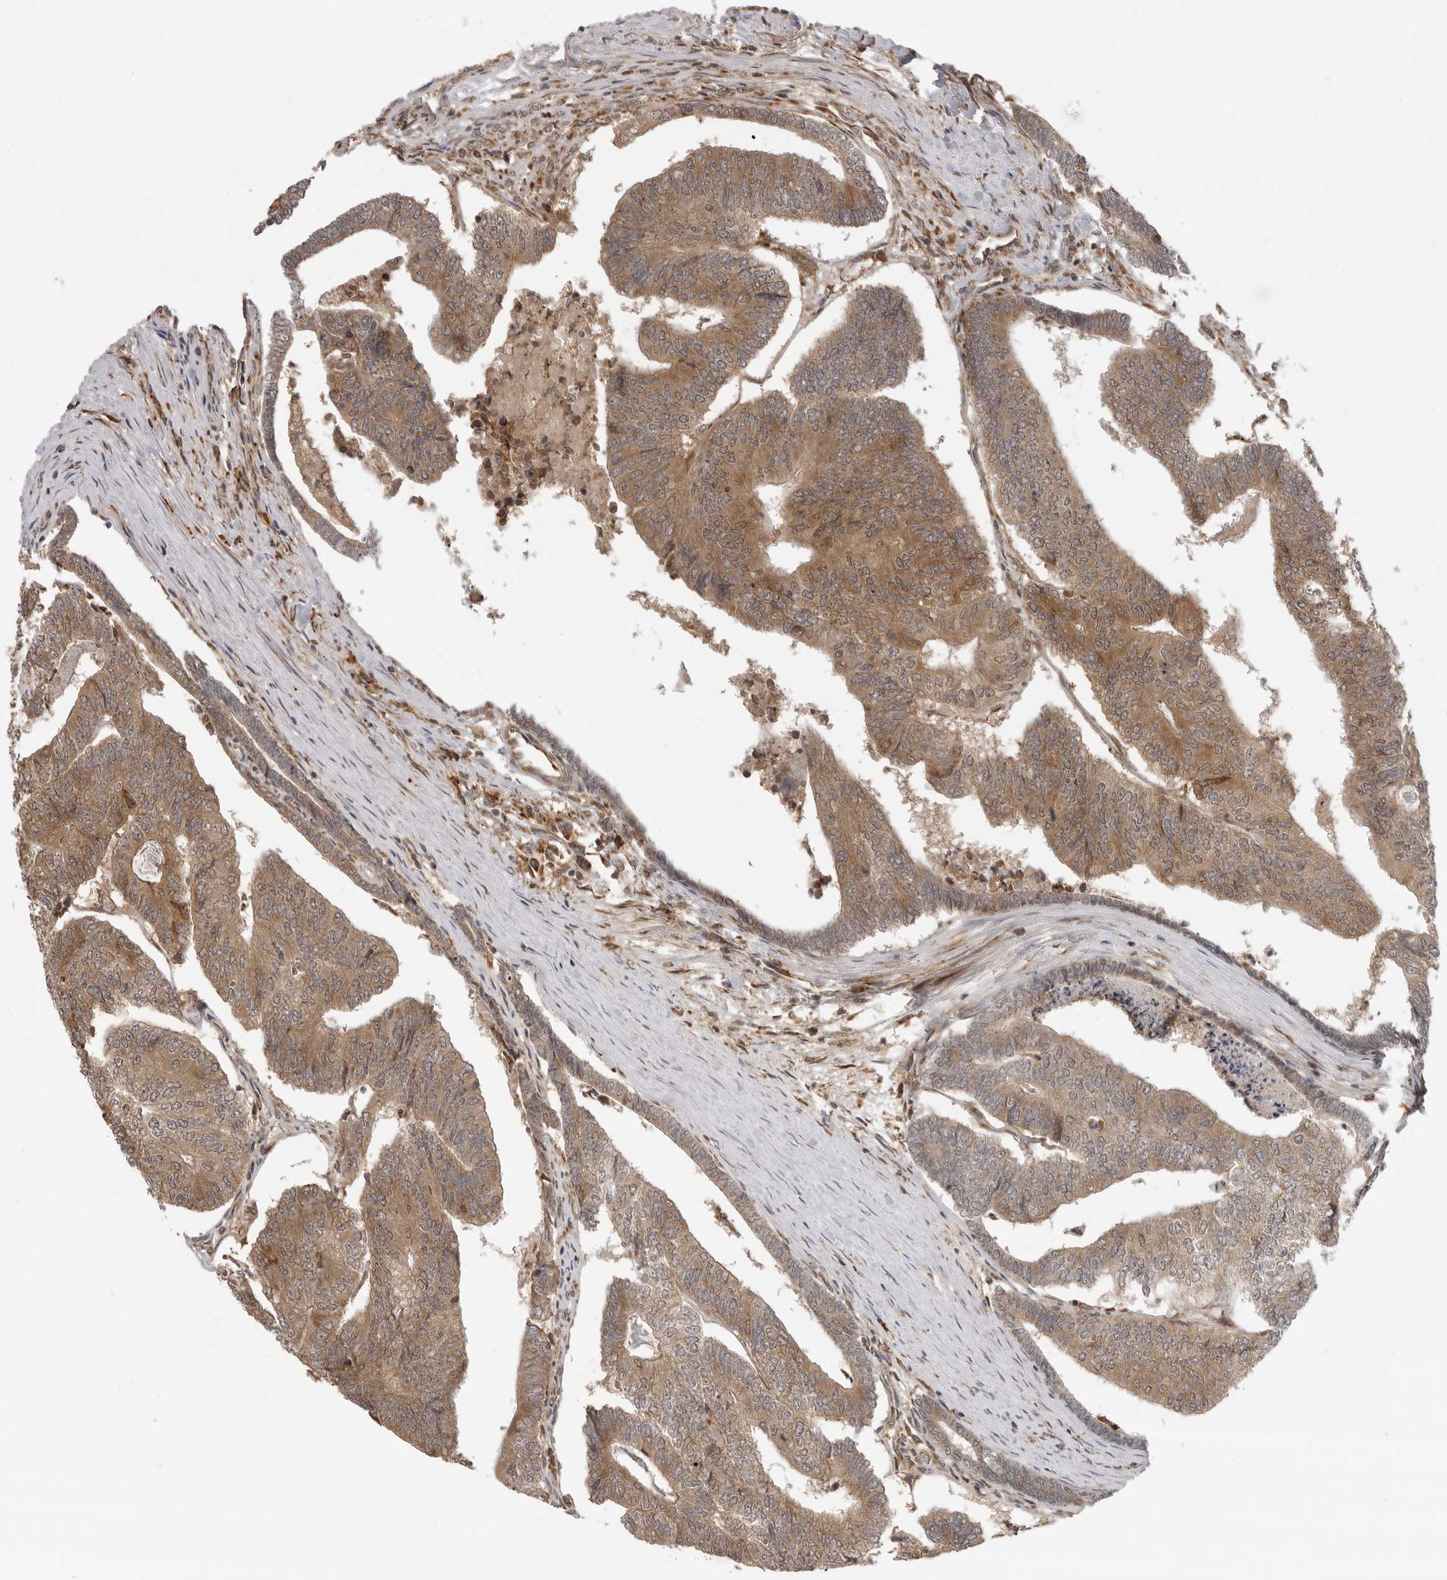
{"staining": {"intensity": "moderate", "quantity": ">75%", "location": "cytoplasmic/membranous"}, "tissue": "colorectal cancer", "cell_type": "Tumor cells", "image_type": "cancer", "snomed": [{"axis": "morphology", "description": "Adenocarcinoma, NOS"}, {"axis": "topography", "description": "Colon"}], "caption": "Immunohistochemical staining of colorectal cancer reveals medium levels of moderate cytoplasmic/membranous protein positivity in approximately >75% of tumor cells.", "gene": "PRRC2A", "patient": {"sex": "female", "age": 67}}